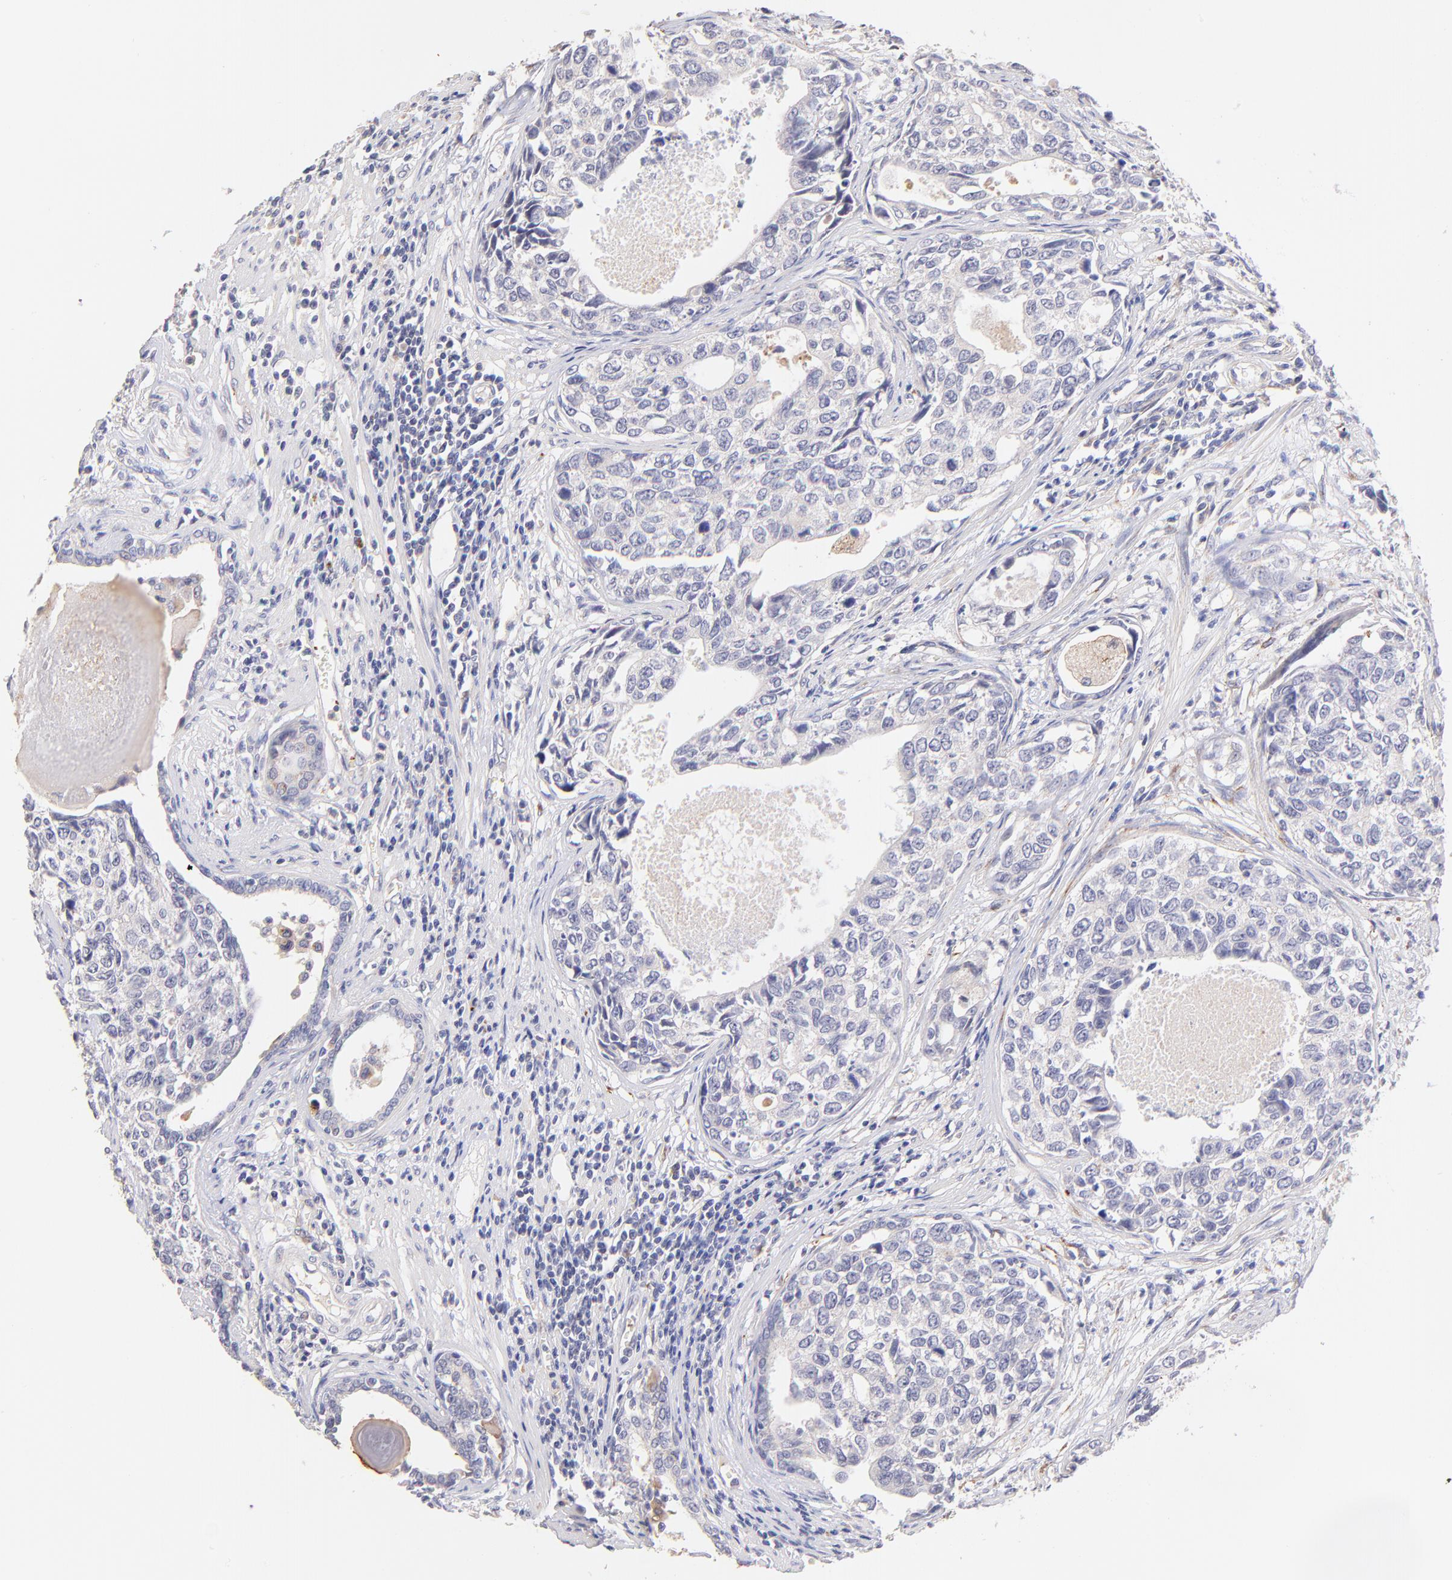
{"staining": {"intensity": "negative", "quantity": "none", "location": "none"}, "tissue": "urothelial cancer", "cell_type": "Tumor cells", "image_type": "cancer", "snomed": [{"axis": "morphology", "description": "Urothelial carcinoma, High grade"}, {"axis": "topography", "description": "Urinary bladder"}], "caption": "High magnification brightfield microscopy of urothelial carcinoma (high-grade) stained with DAB (3,3'-diaminobenzidine) (brown) and counterstained with hematoxylin (blue): tumor cells show no significant staining. Nuclei are stained in blue.", "gene": "SPARC", "patient": {"sex": "male", "age": 81}}